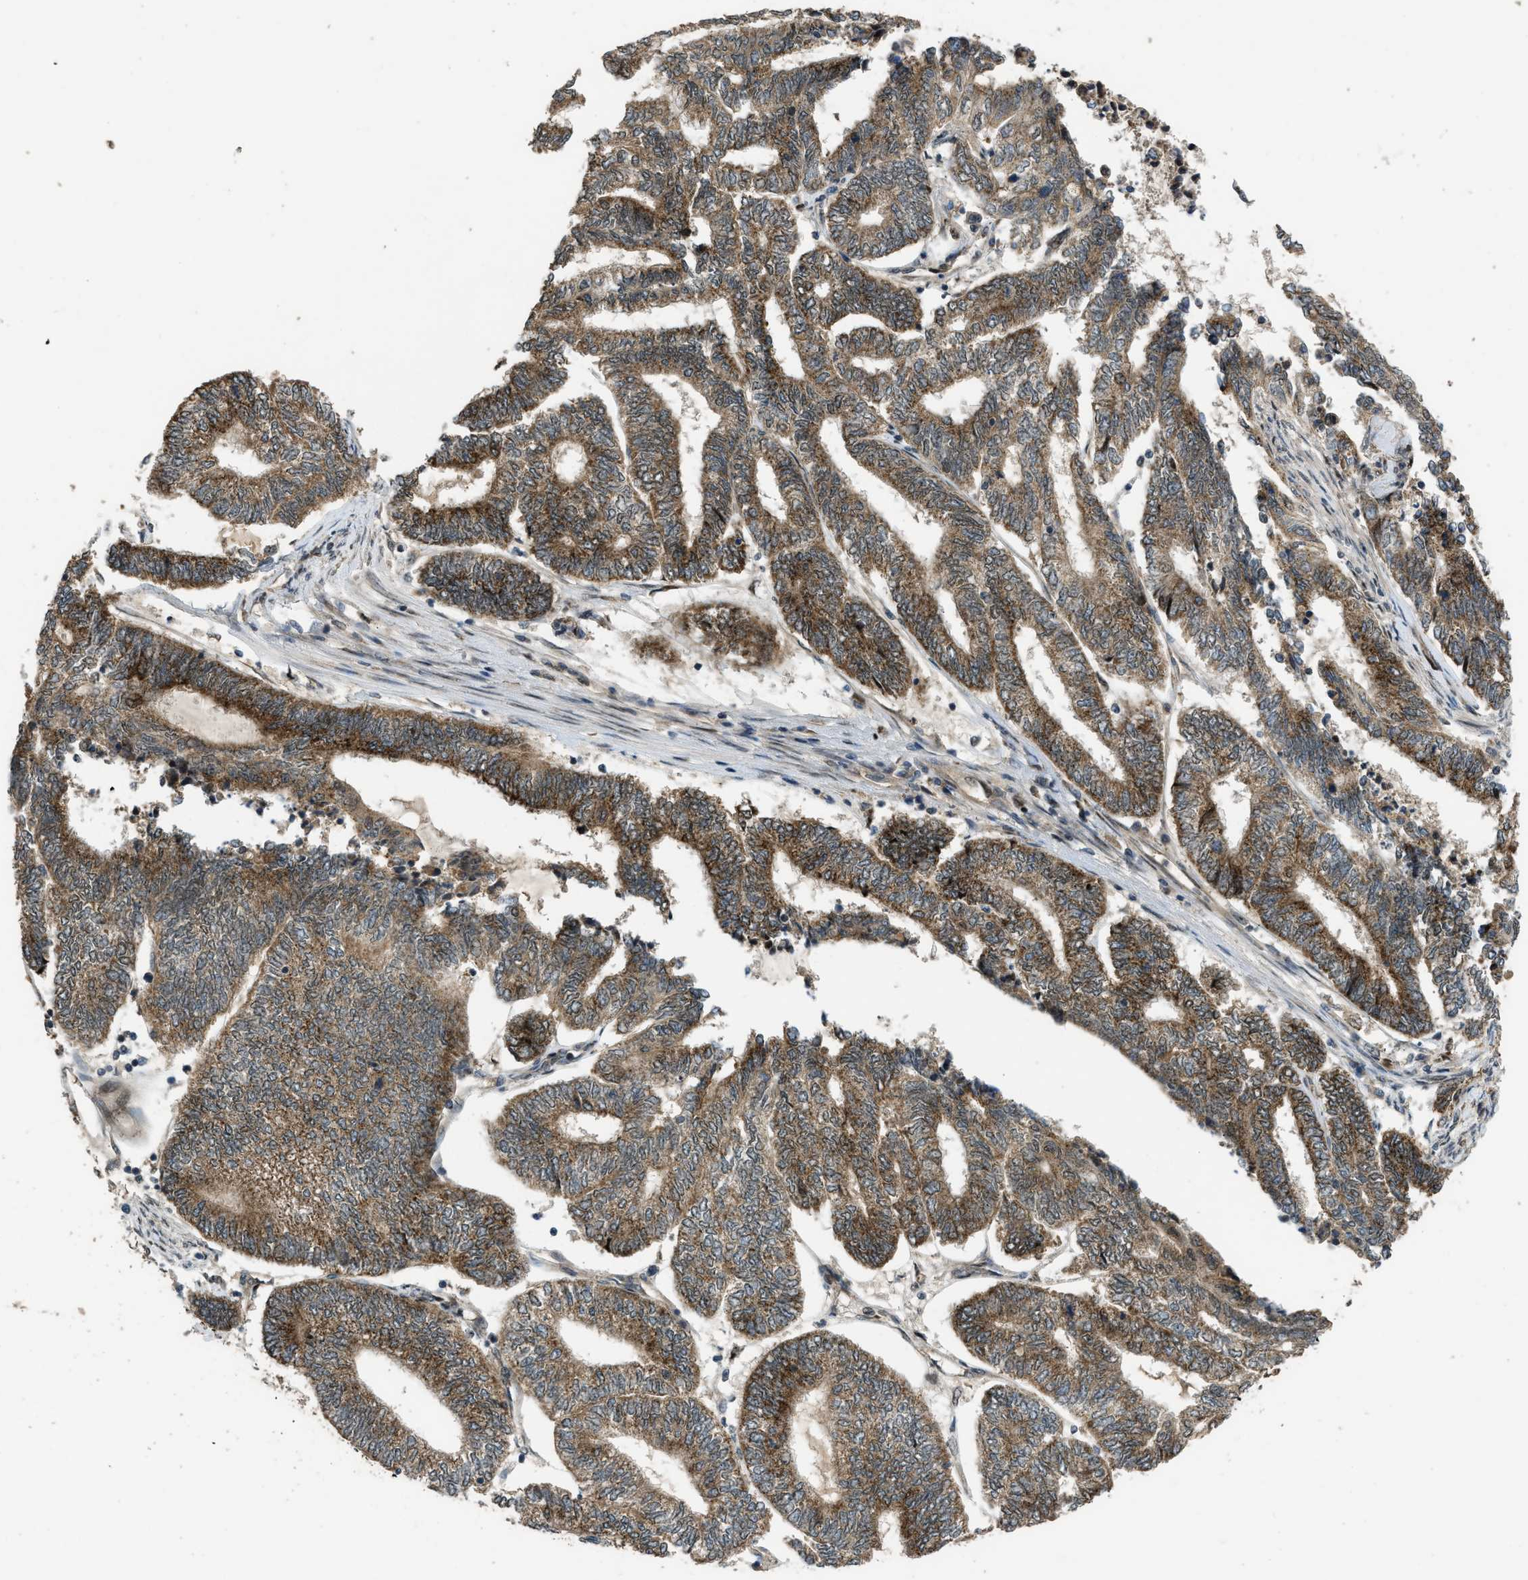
{"staining": {"intensity": "moderate", "quantity": ">75%", "location": "cytoplasmic/membranous"}, "tissue": "endometrial cancer", "cell_type": "Tumor cells", "image_type": "cancer", "snomed": [{"axis": "morphology", "description": "Adenocarcinoma, NOS"}, {"axis": "topography", "description": "Uterus"}, {"axis": "topography", "description": "Endometrium"}], "caption": "High-magnification brightfield microscopy of endometrial cancer stained with DAB (brown) and counterstained with hematoxylin (blue). tumor cells exhibit moderate cytoplasmic/membranous expression is identified in about>75% of cells.", "gene": "GET1", "patient": {"sex": "female", "age": 70}}